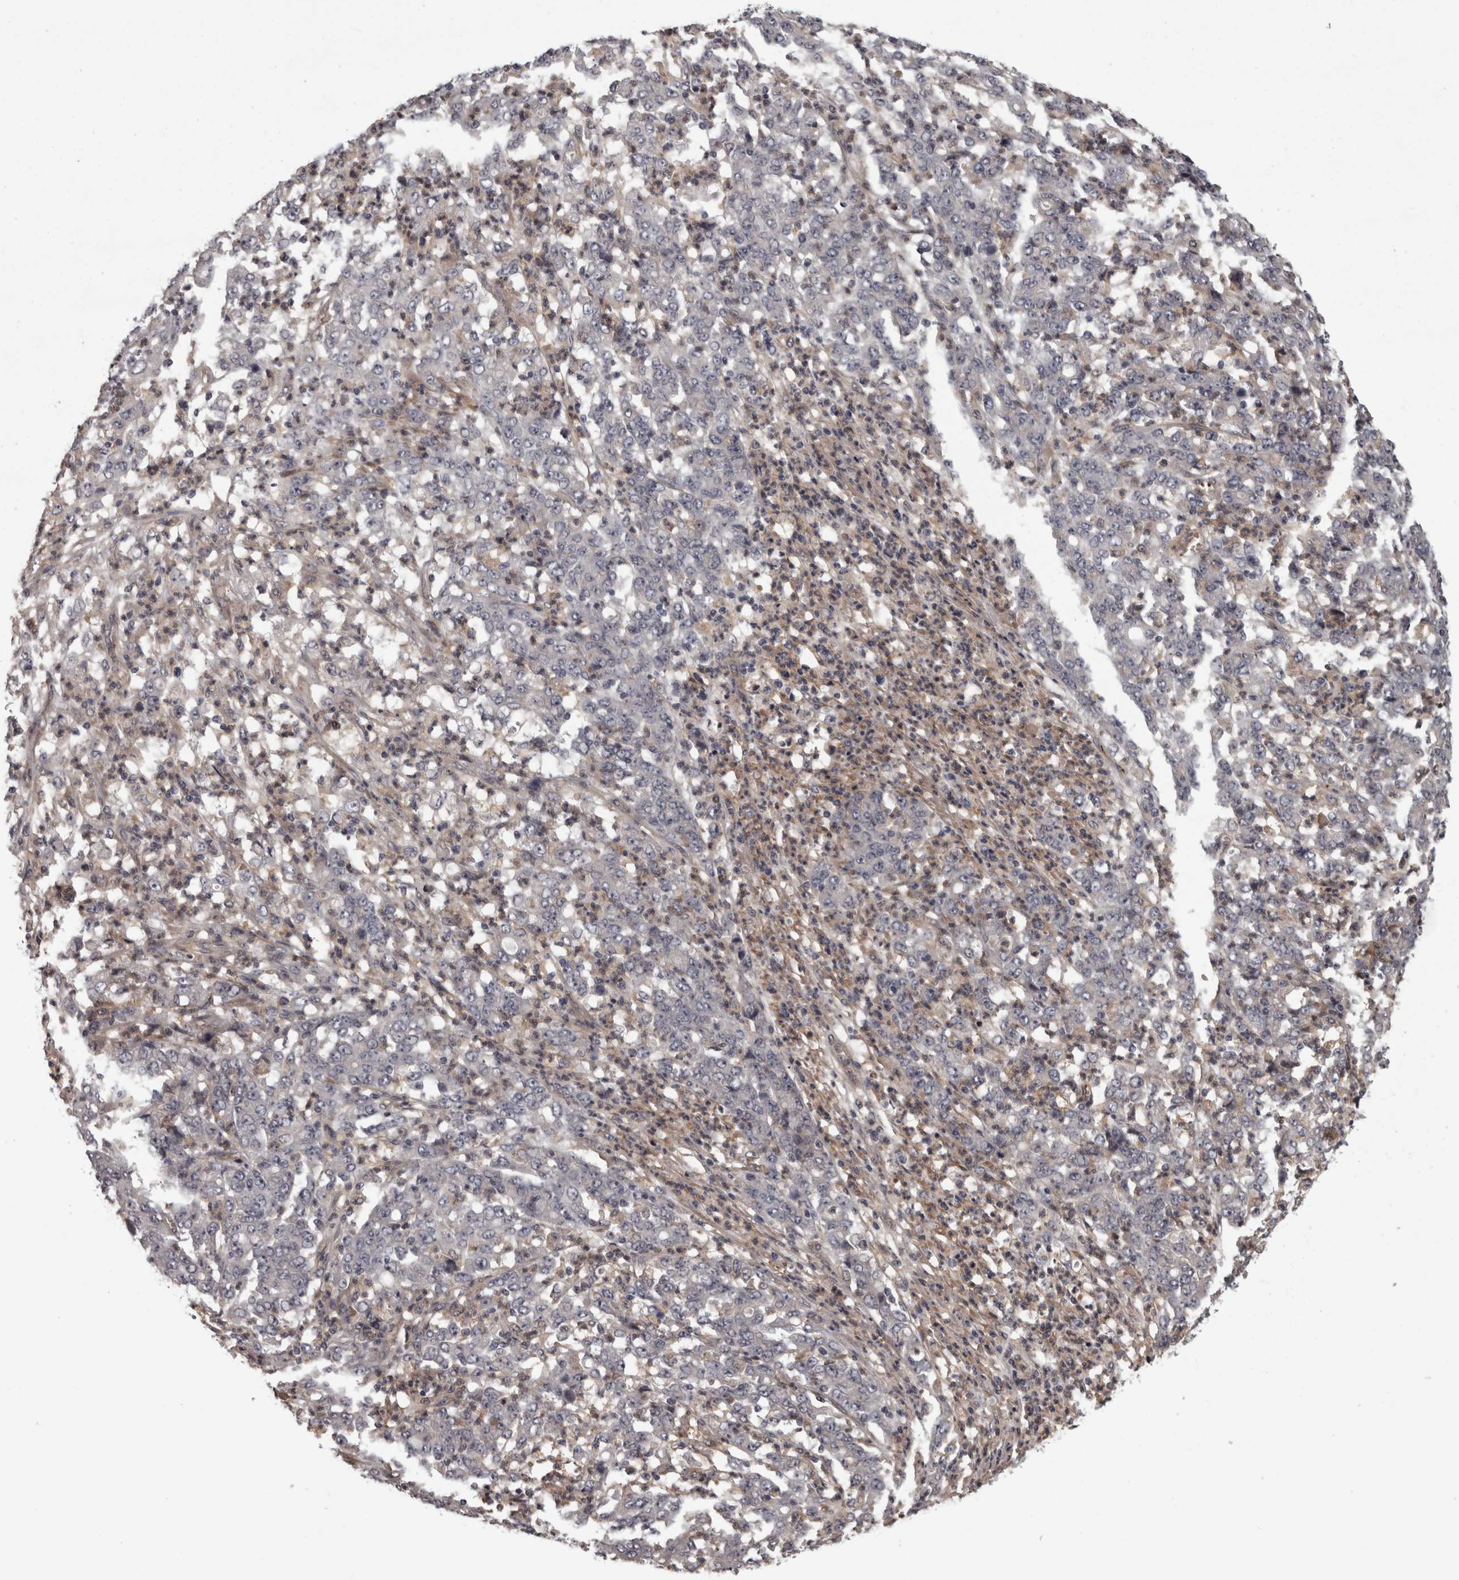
{"staining": {"intensity": "negative", "quantity": "none", "location": "none"}, "tissue": "stomach cancer", "cell_type": "Tumor cells", "image_type": "cancer", "snomed": [{"axis": "morphology", "description": "Adenocarcinoma, NOS"}, {"axis": "topography", "description": "Stomach, lower"}], "caption": "Adenocarcinoma (stomach) was stained to show a protein in brown. There is no significant staining in tumor cells. (DAB immunohistochemistry (IHC) with hematoxylin counter stain).", "gene": "RSU1", "patient": {"sex": "female", "age": 71}}